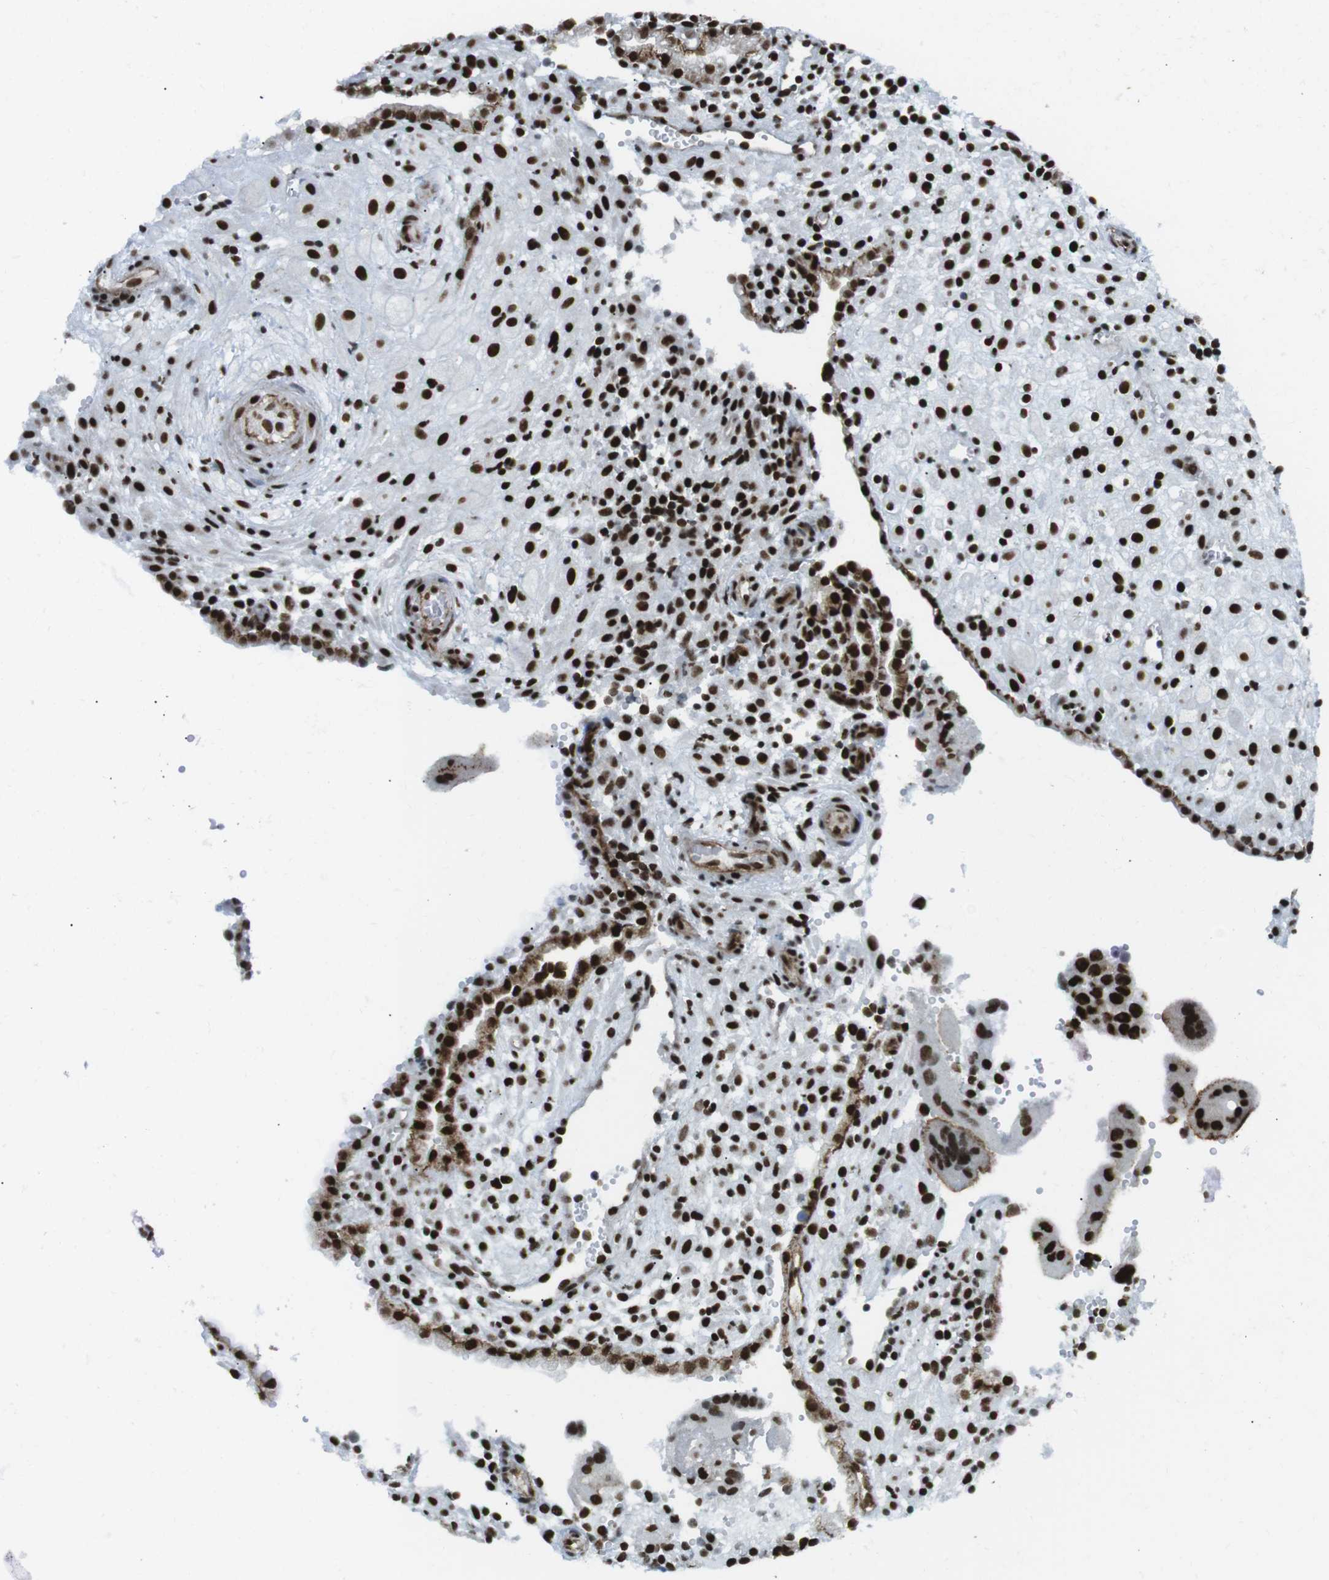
{"staining": {"intensity": "strong", "quantity": ">75%", "location": "nuclear"}, "tissue": "placenta", "cell_type": "Decidual cells", "image_type": "normal", "snomed": [{"axis": "morphology", "description": "Normal tissue, NOS"}, {"axis": "topography", "description": "Placenta"}], "caption": "Immunohistochemical staining of benign placenta exhibits high levels of strong nuclear expression in approximately >75% of decidual cells. The protein is shown in brown color, while the nuclei are stained blue.", "gene": "ARID1A", "patient": {"sex": "female", "age": 18}}